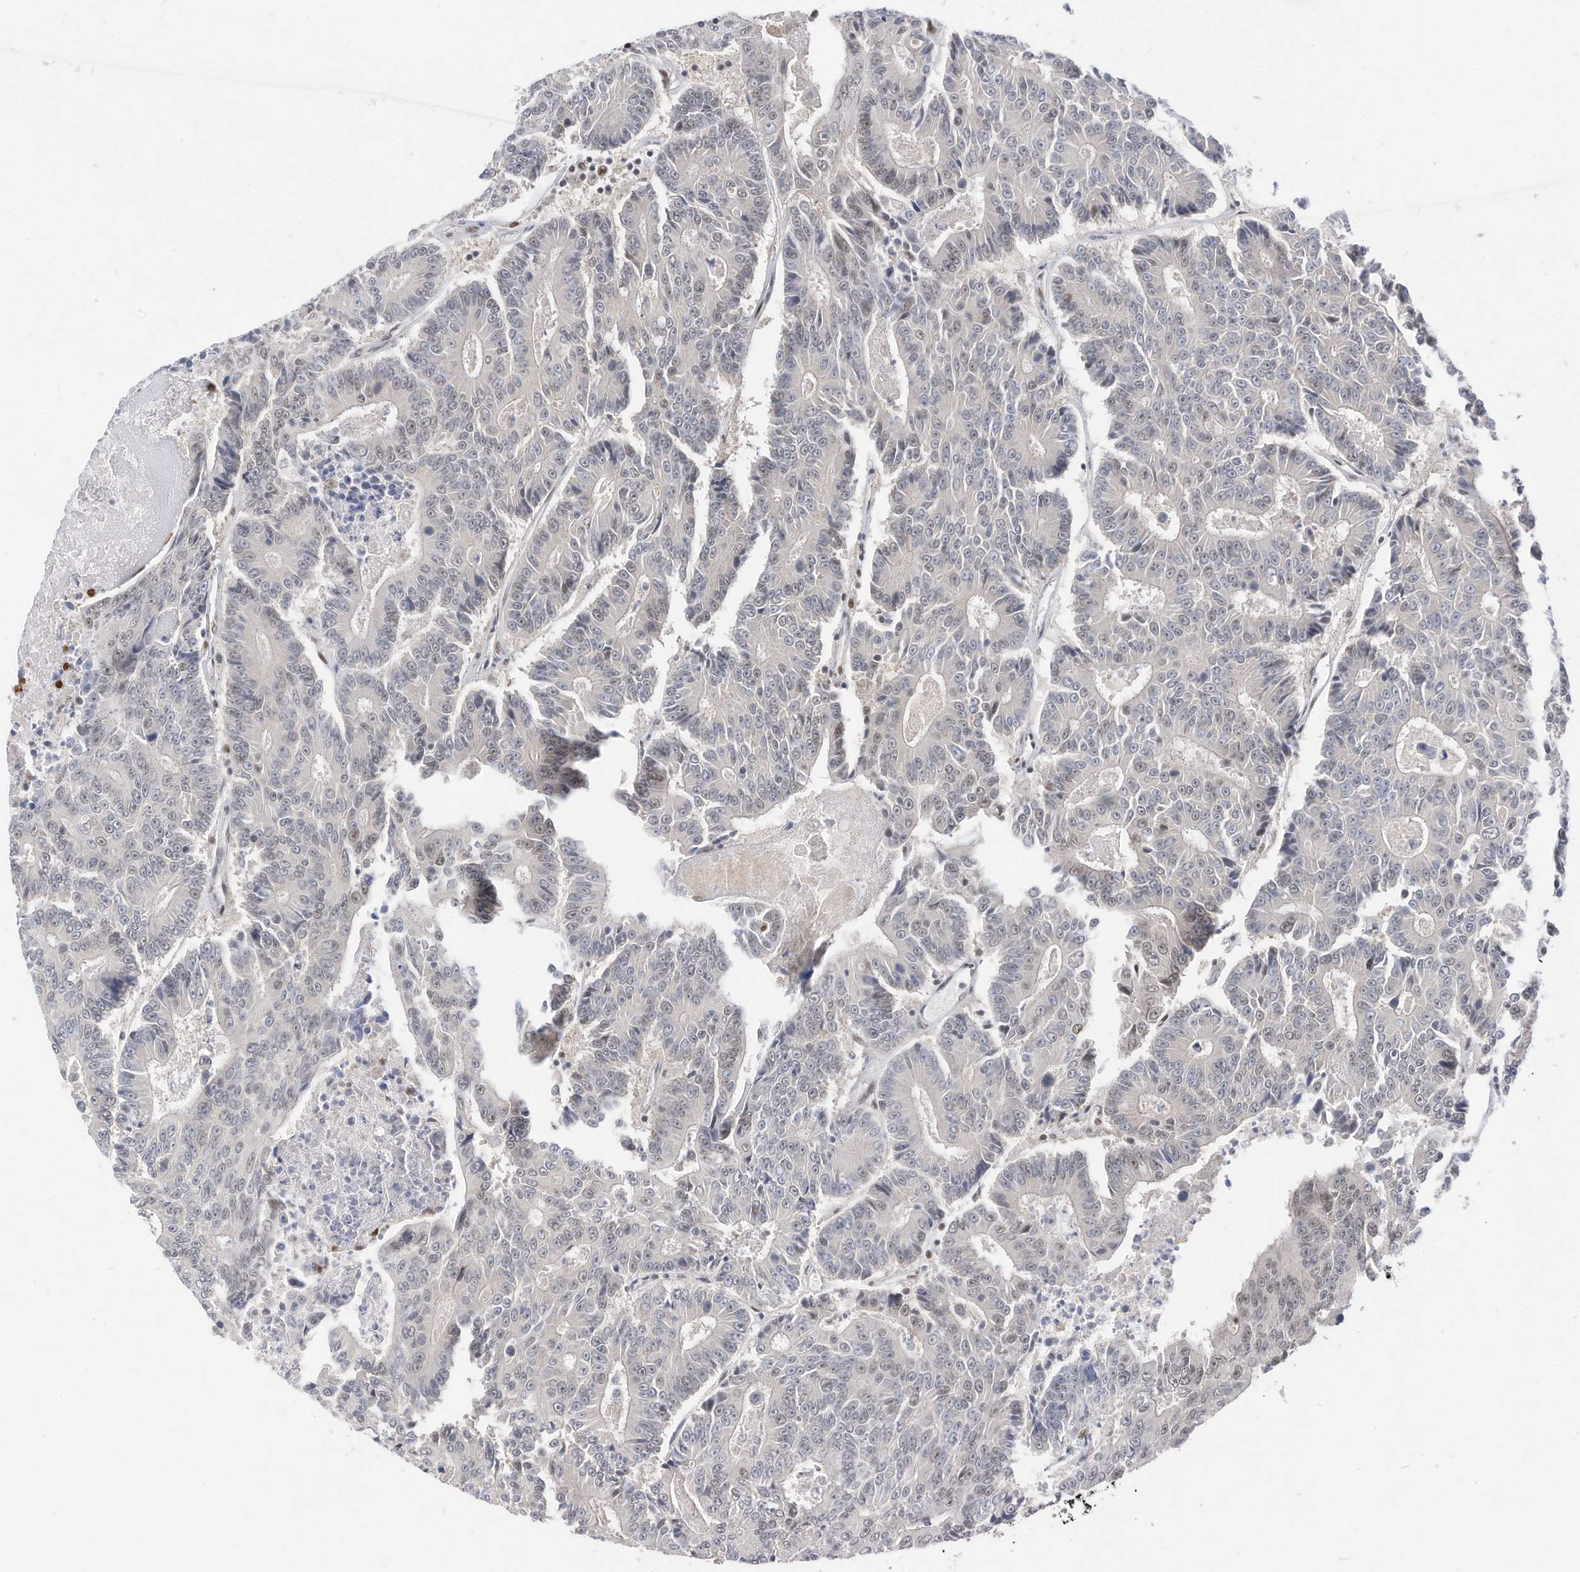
{"staining": {"intensity": "negative", "quantity": "none", "location": "none"}, "tissue": "colorectal cancer", "cell_type": "Tumor cells", "image_type": "cancer", "snomed": [{"axis": "morphology", "description": "Adenocarcinoma, NOS"}, {"axis": "topography", "description": "Colon"}], "caption": "This is an immunohistochemistry micrograph of adenocarcinoma (colorectal). There is no staining in tumor cells.", "gene": "OGT", "patient": {"sex": "male", "age": 83}}